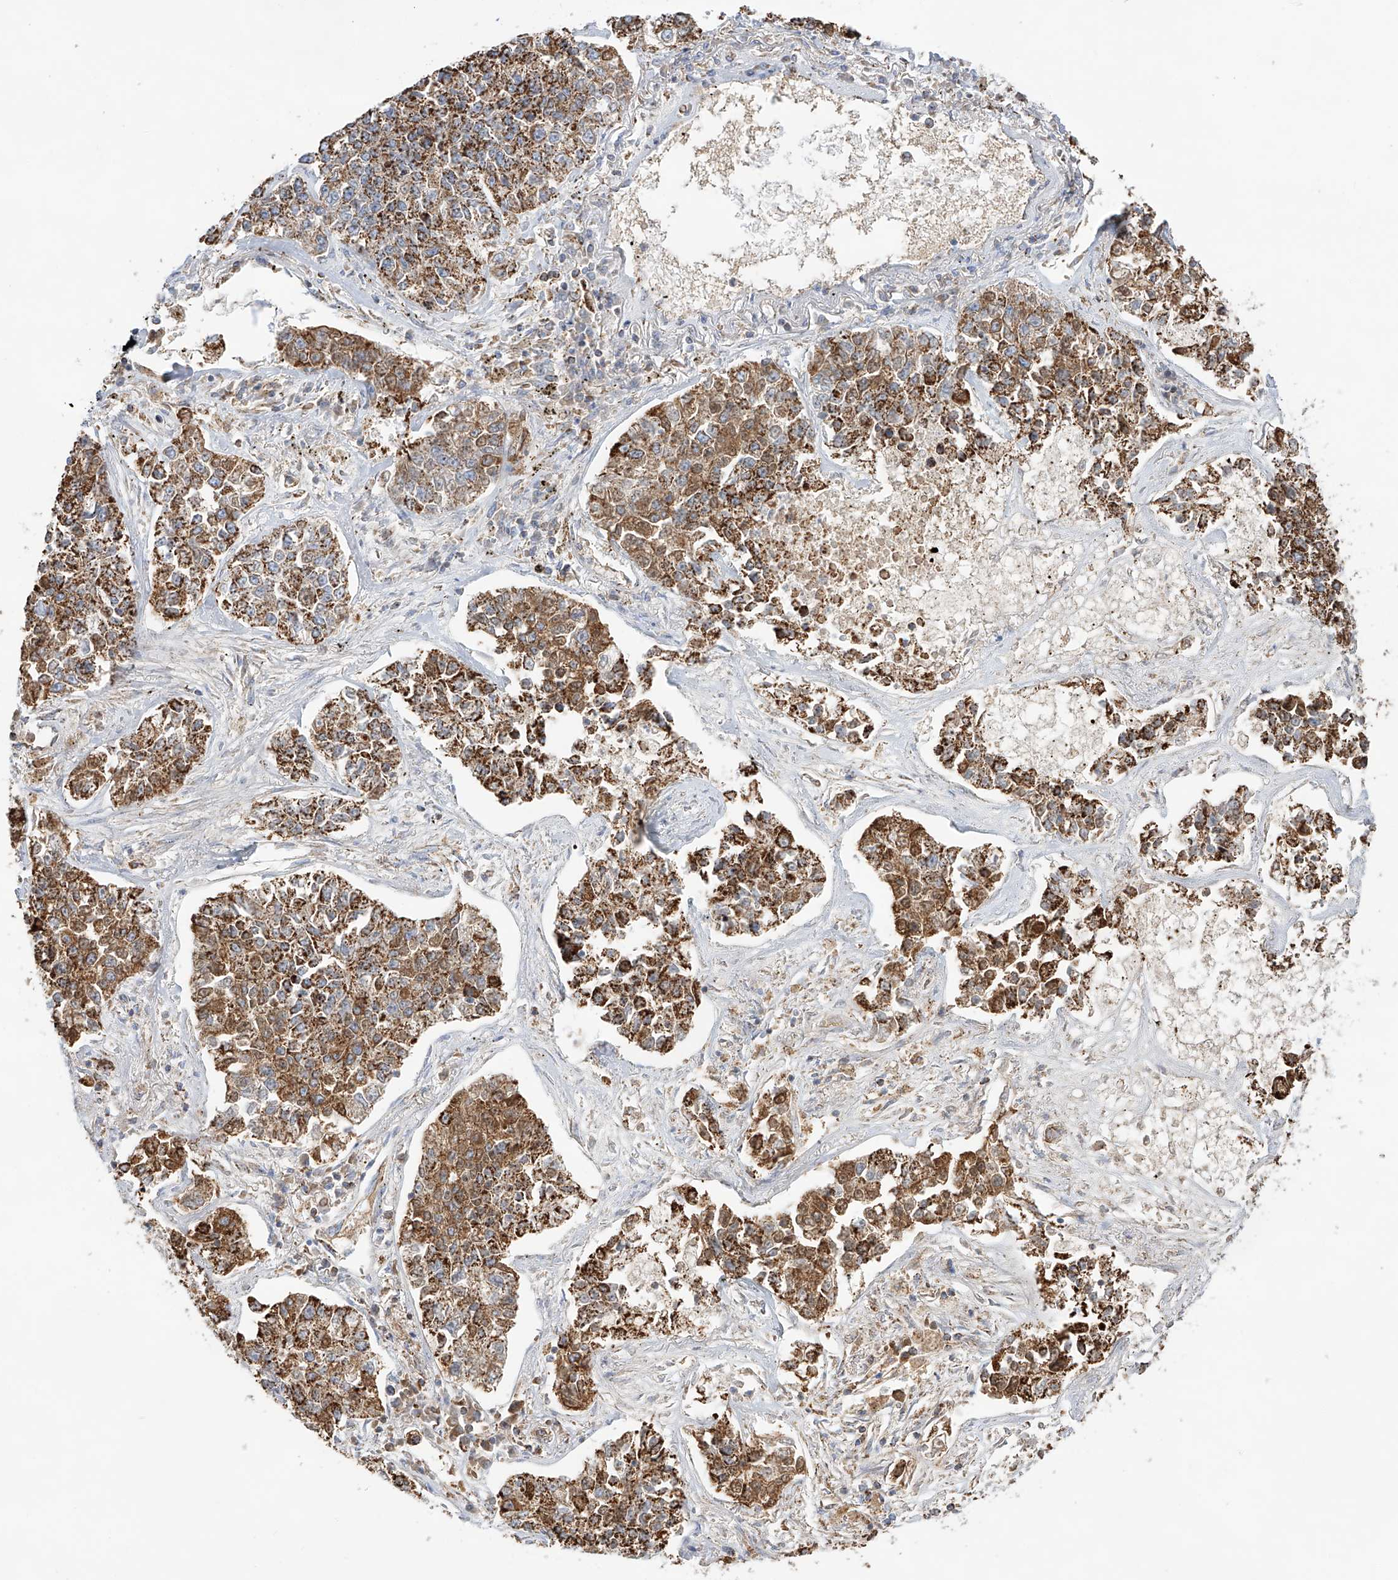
{"staining": {"intensity": "moderate", "quantity": ">75%", "location": "cytoplasmic/membranous"}, "tissue": "lung cancer", "cell_type": "Tumor cells", "image_type": "cancer", "snomed": [{"axis": "morphology", "description": "Adenocarcinoma, NOS"}, {"axis": "topography", "description": "Lung"}], "caption": "Immunohistochemical staining of human lung cancer (adenocarcinoma) demonstrates moderate cytoplasmic/membranous protein staining in about >75% of tumor cells.", "gene": "TTC27", "patient": {"sex": "male", "age": 49}}